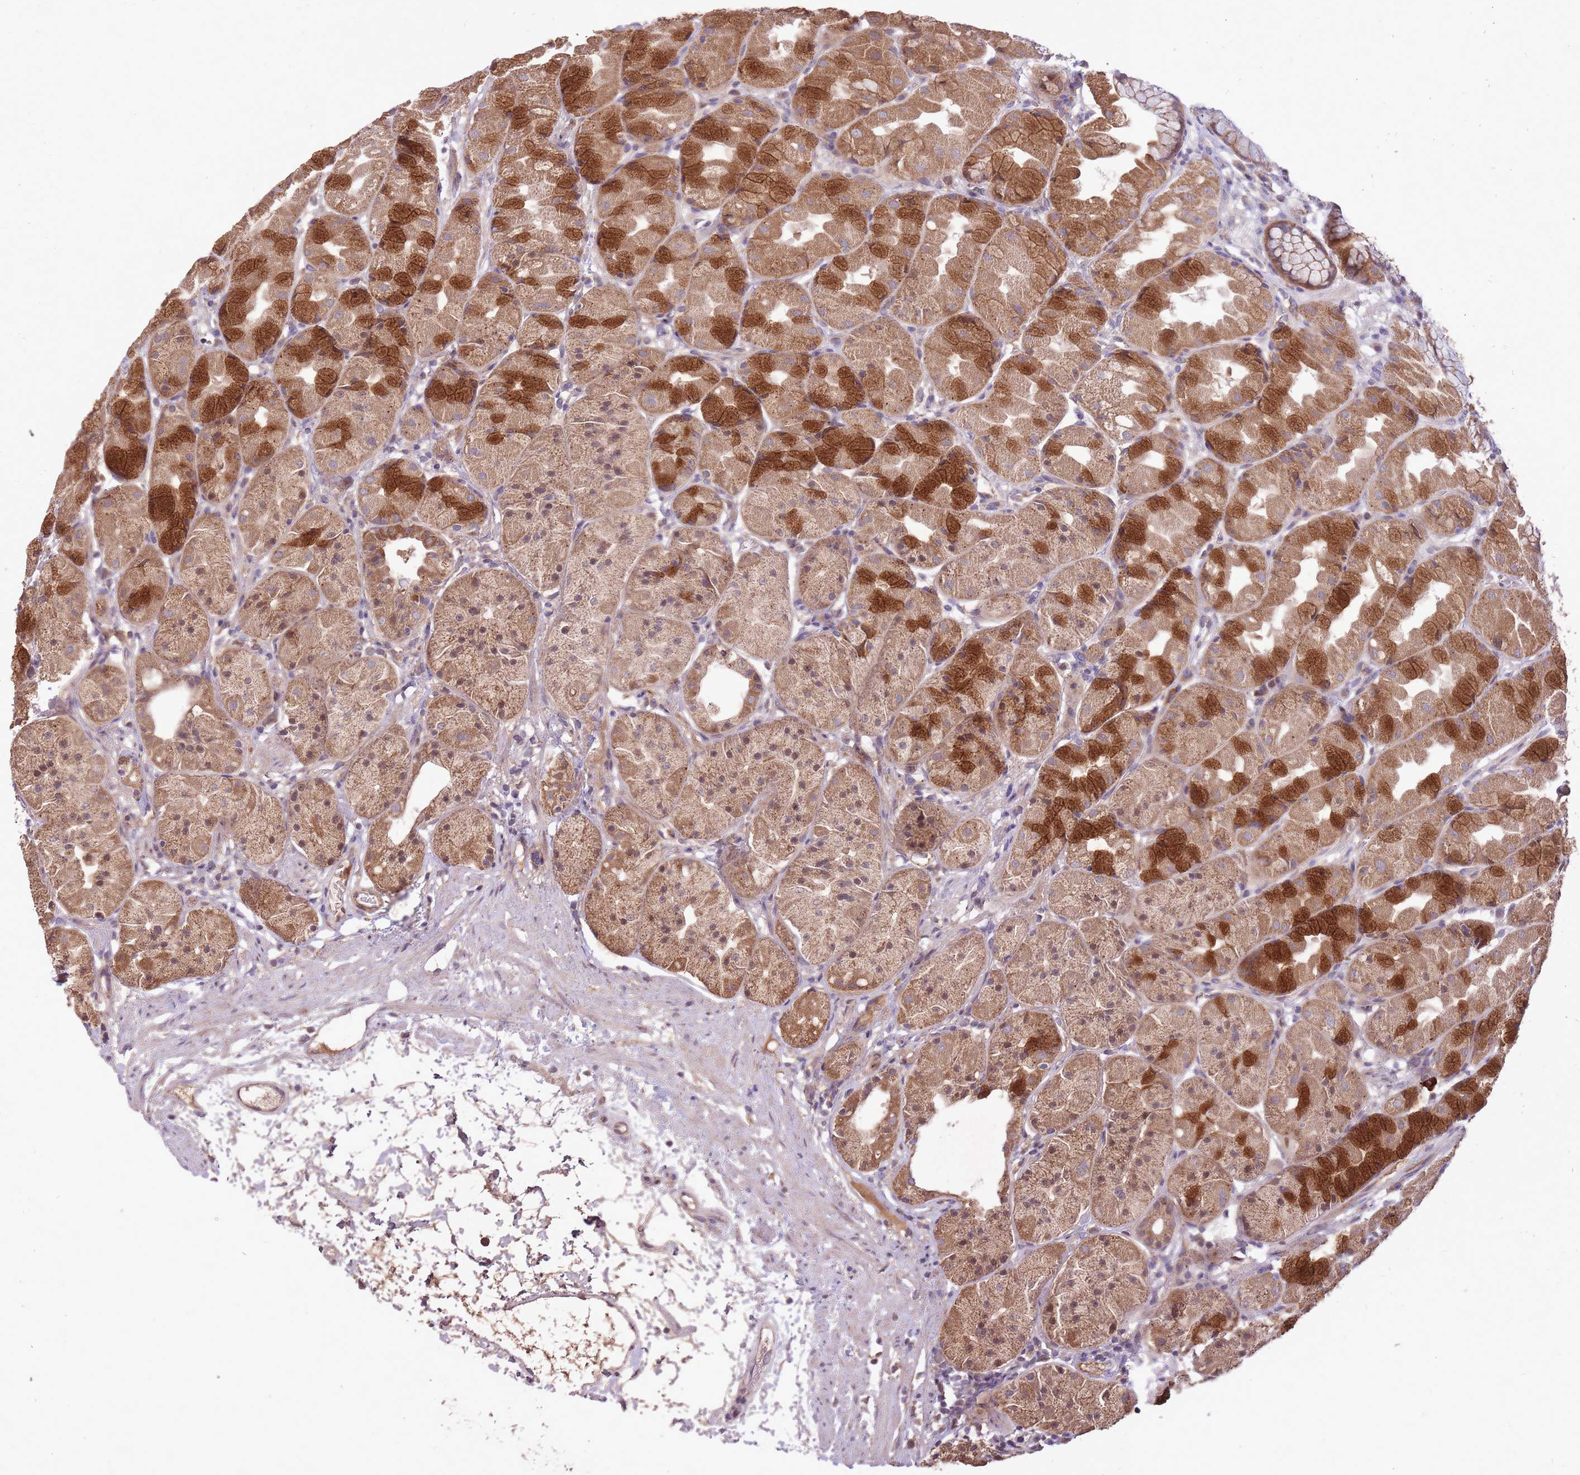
{"staining": {"intensity": "strong", "quantity": ">75%", "location": "cytoplasmic/membranous"}, "tissue": "stomach", "cell_type": "Glandular cells", "image_type": "normal", "snomed": [{"axis": "morphology", "description": "Normal tissue, NOS"}, {"axis": "topography", "description": "Stomach"}], "caption": "Protein positivity by immunohistochemistry (IHC) exhibits strong cytoplasmic/membranous expression in approximately >75% of glandular cells in normal stomach. (DAB (3,3'-diaminobenzidine) IHC with brightfield microscopy, high magnification).", "gene": "IGF2BP2", "patient": {"sex": "male", "age": 57}}